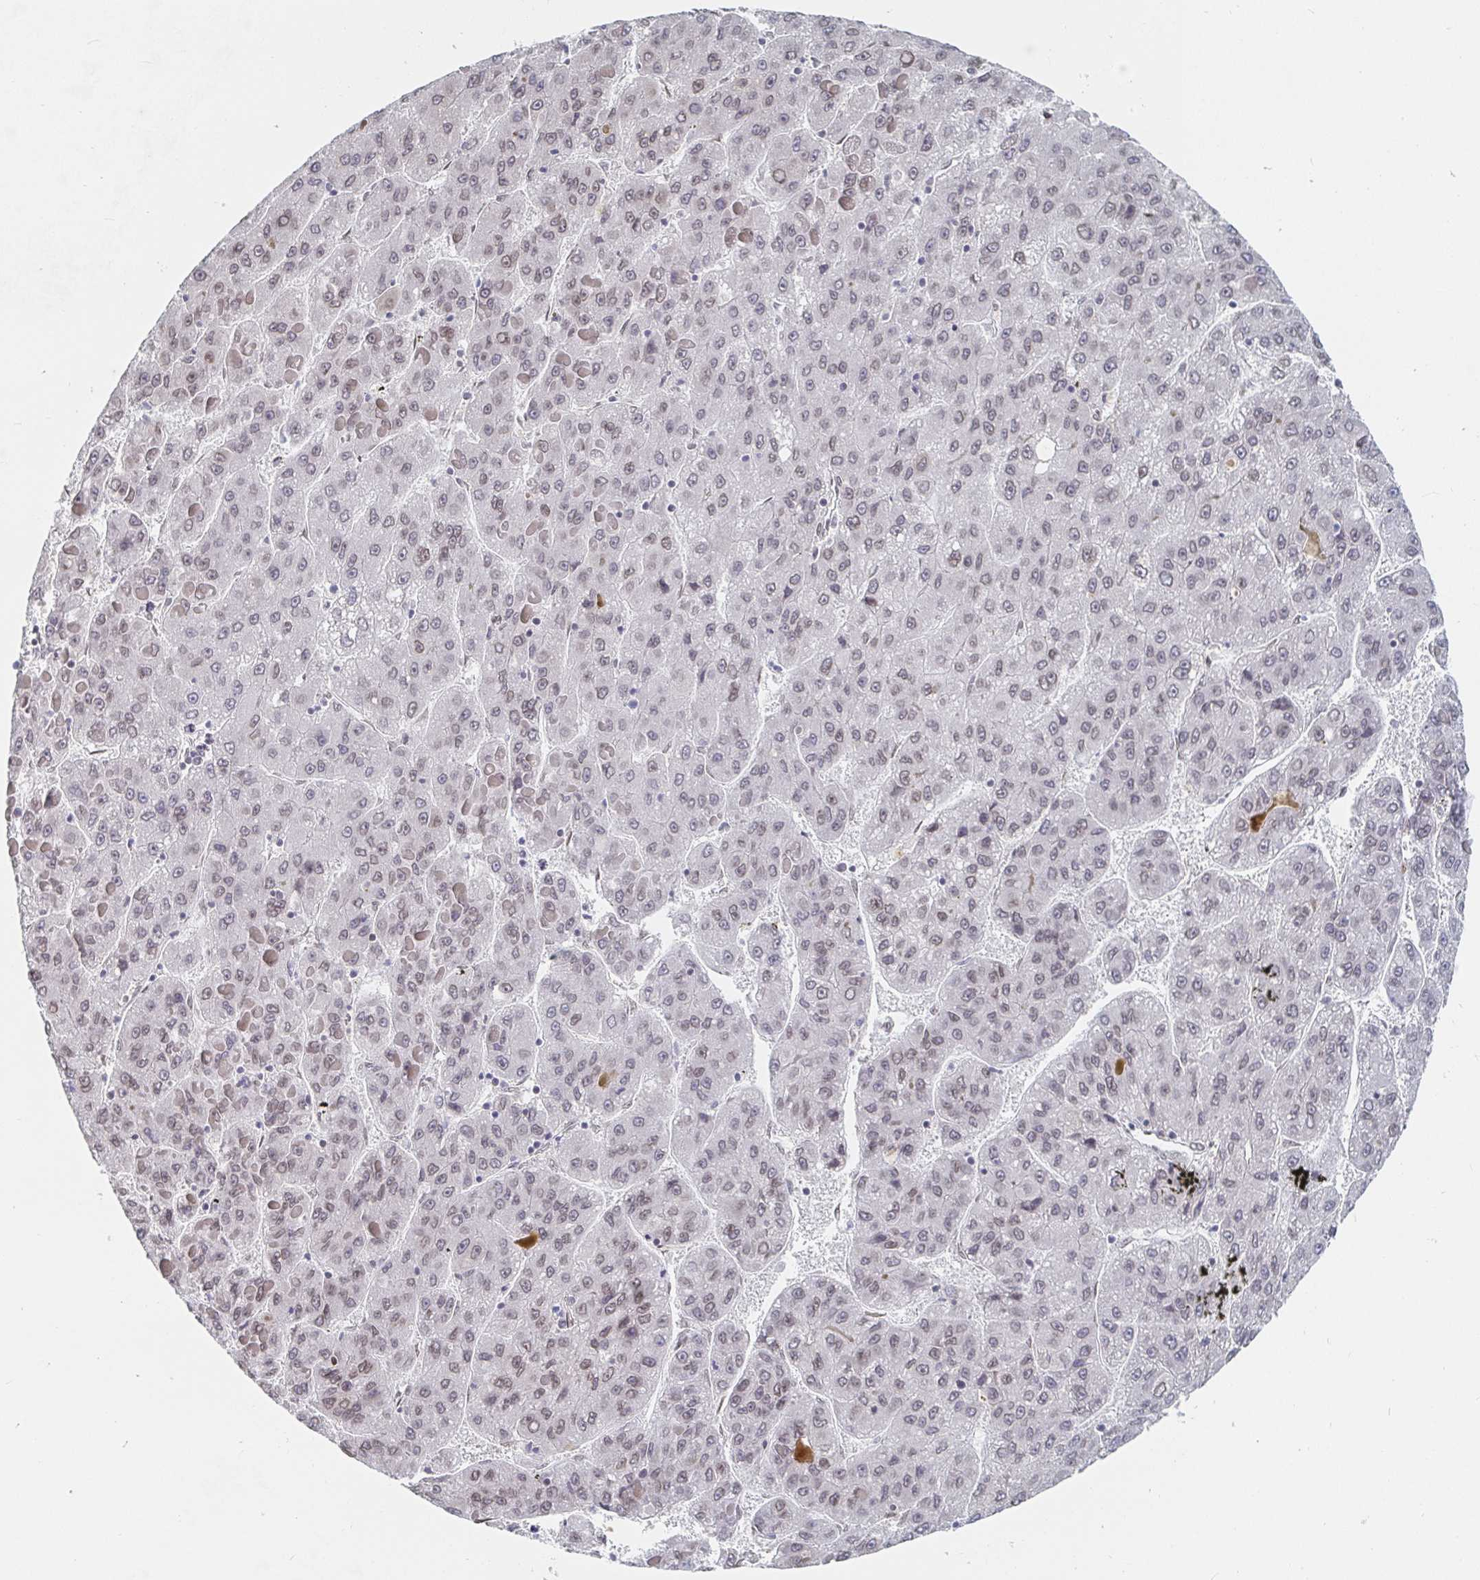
{"staining": {"intensity": "weak", "quantity": "25%-75%", "location": "nuclear"}, "tissue": "liver cancer", "cell_type": "Tumor cells", "image_type": "cancer", "snomed": [{"axis": "morphology", "description": "Carcinoma, Hepatocellular, NOS"}, {"axis": "topography", "description": "Liver"}], "caption": "This micrograph displays liver cancer (hepatocellular carcinoma) stained with IHC to label a protein in brown. The nuclear of tumor cells show weak positivity for the protein. Nuclei are counter-stained blue.", "gene": "CHD2", "patient": {"sex": "female", "age": 82}}